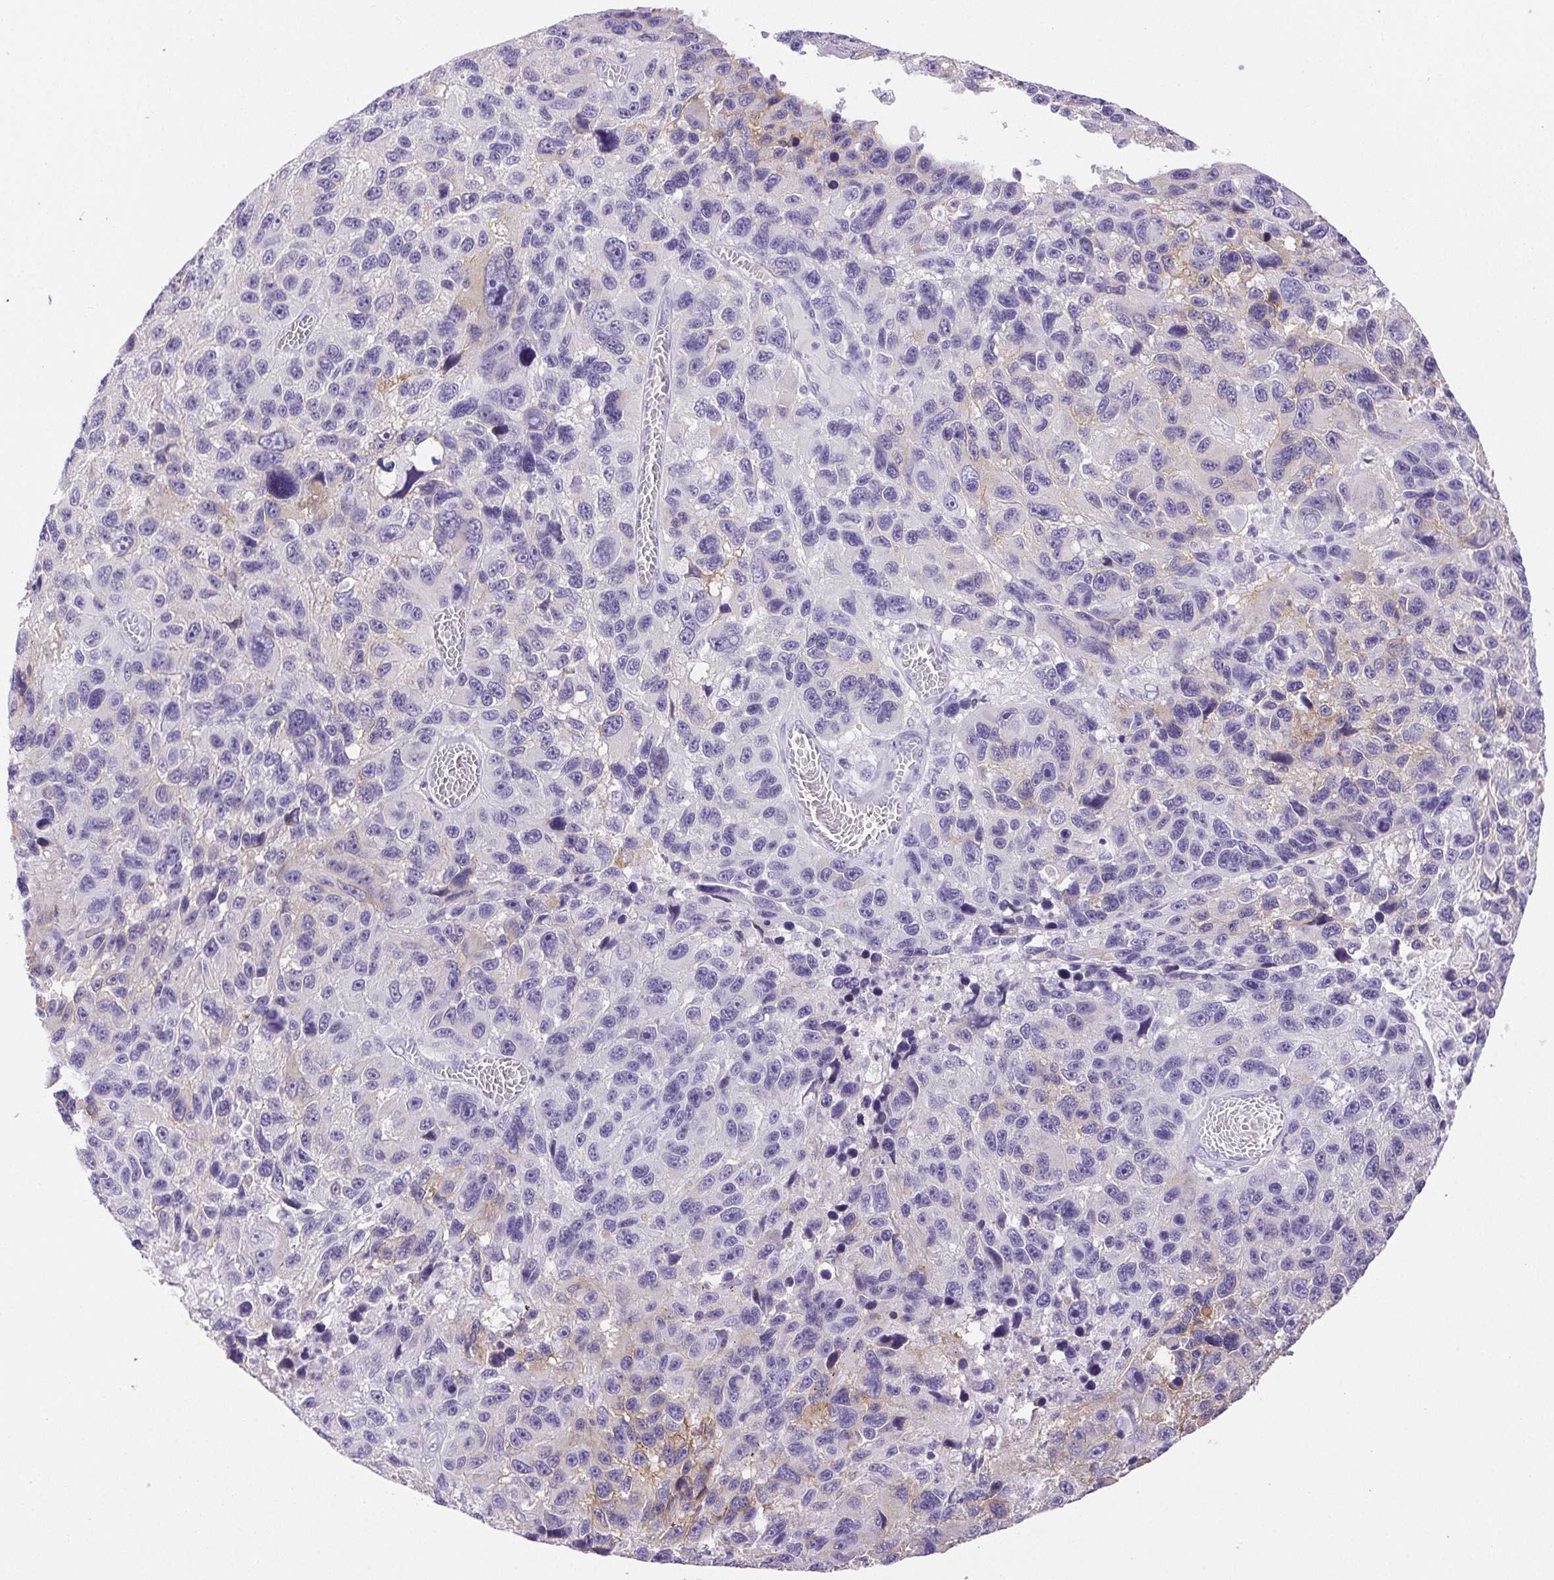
{"staining": {"intensity": "negative", "quantity": "none", "location": "none"}, "tissue": "melanoma", "cell_type": "Tumor cells", "image_type": "cancer", "snomed": [{"axis": "morphology", "description": "Malignant melanoma, NOS"}, {"axis": "topography", "description": "Skin"}], "caption": "Melanoma was stained to show a protein in brown. There is no significant staining in tumor cells.", "gene": "HLA-G", "patient": {"sex": "male", "age": 53}}